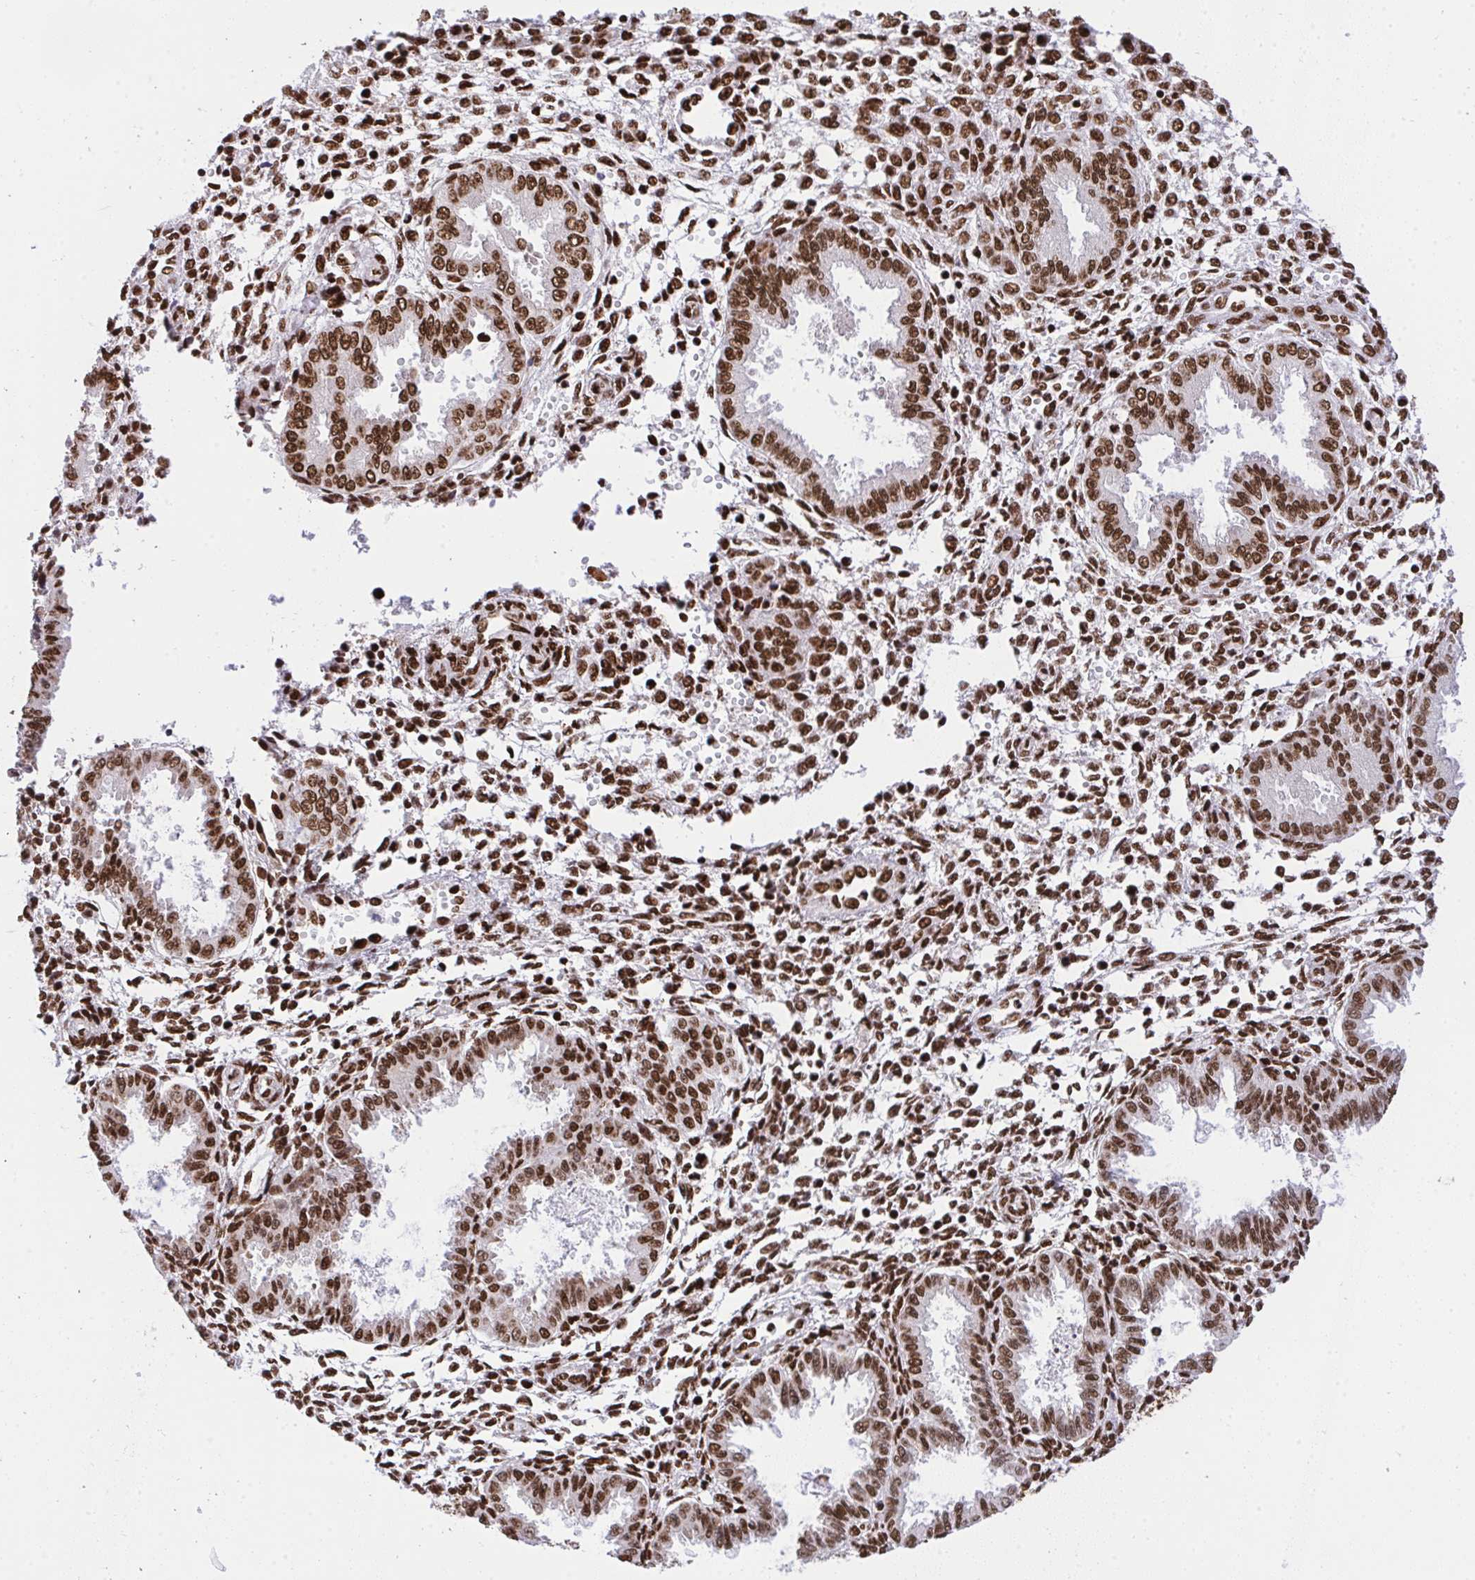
{"staining": {"intensity": "strong", "quantity": ">75%", "location": "nuclear"}, "tissue": "endometrium", "cell_type": "Cells in endometrial stroma", "image_type": "normal", "snomed": [{"axis": "morphology", "description": "Normal tissue, NOS"}, {"axis": "topography", "description": "Endometrium"}], "caption": "Protein expression analysis of normal endometrium demonstrates strong nuclear expression in approximately >75% of cells in endometrial stroma. (Brightfield microscopy of DAB IHC at high magnification).", "gene": "HNRNPL", "patient": {"sex": "female", "age": 33}}